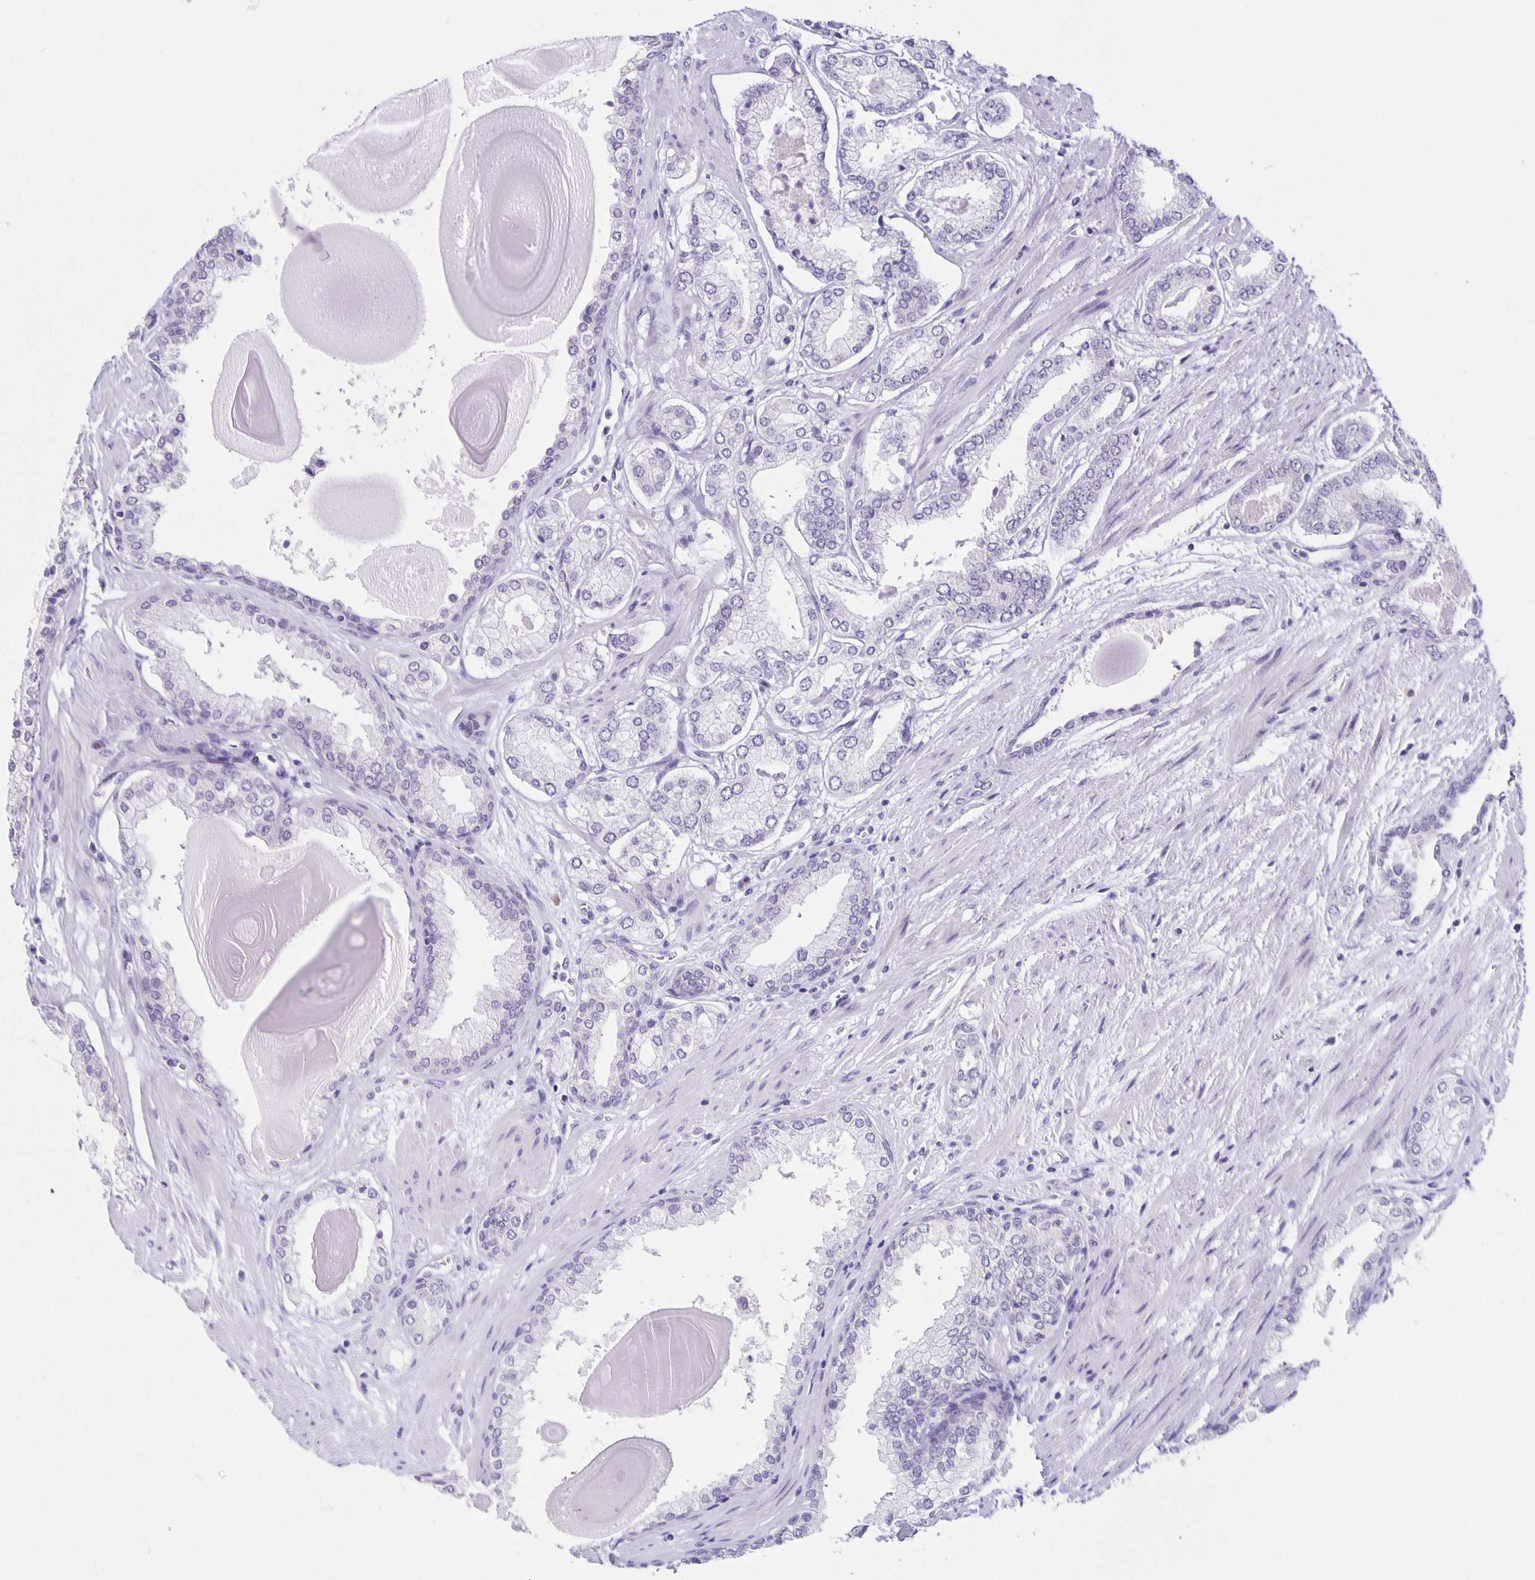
{"staining": {"intensity": "negative", "quantity": "none", "location": "none"}, "tissue": "prostate cancer", "cell_type": "Tumor cells", "image_type": "cancer", "snomed": [{"axis": "morphology", "description": "Adenocarcinoma, Low grade"}, {"axis": "topography", "description": "Prostate"}], "caption": "Immunohistochemistry (IHC) photomicrograph of prostate cancer stained for a protein (brown), which shows no positivity in tumor cells.", "gene": "SLC12A3", "patient": {"sex": "male", "age": 64}}